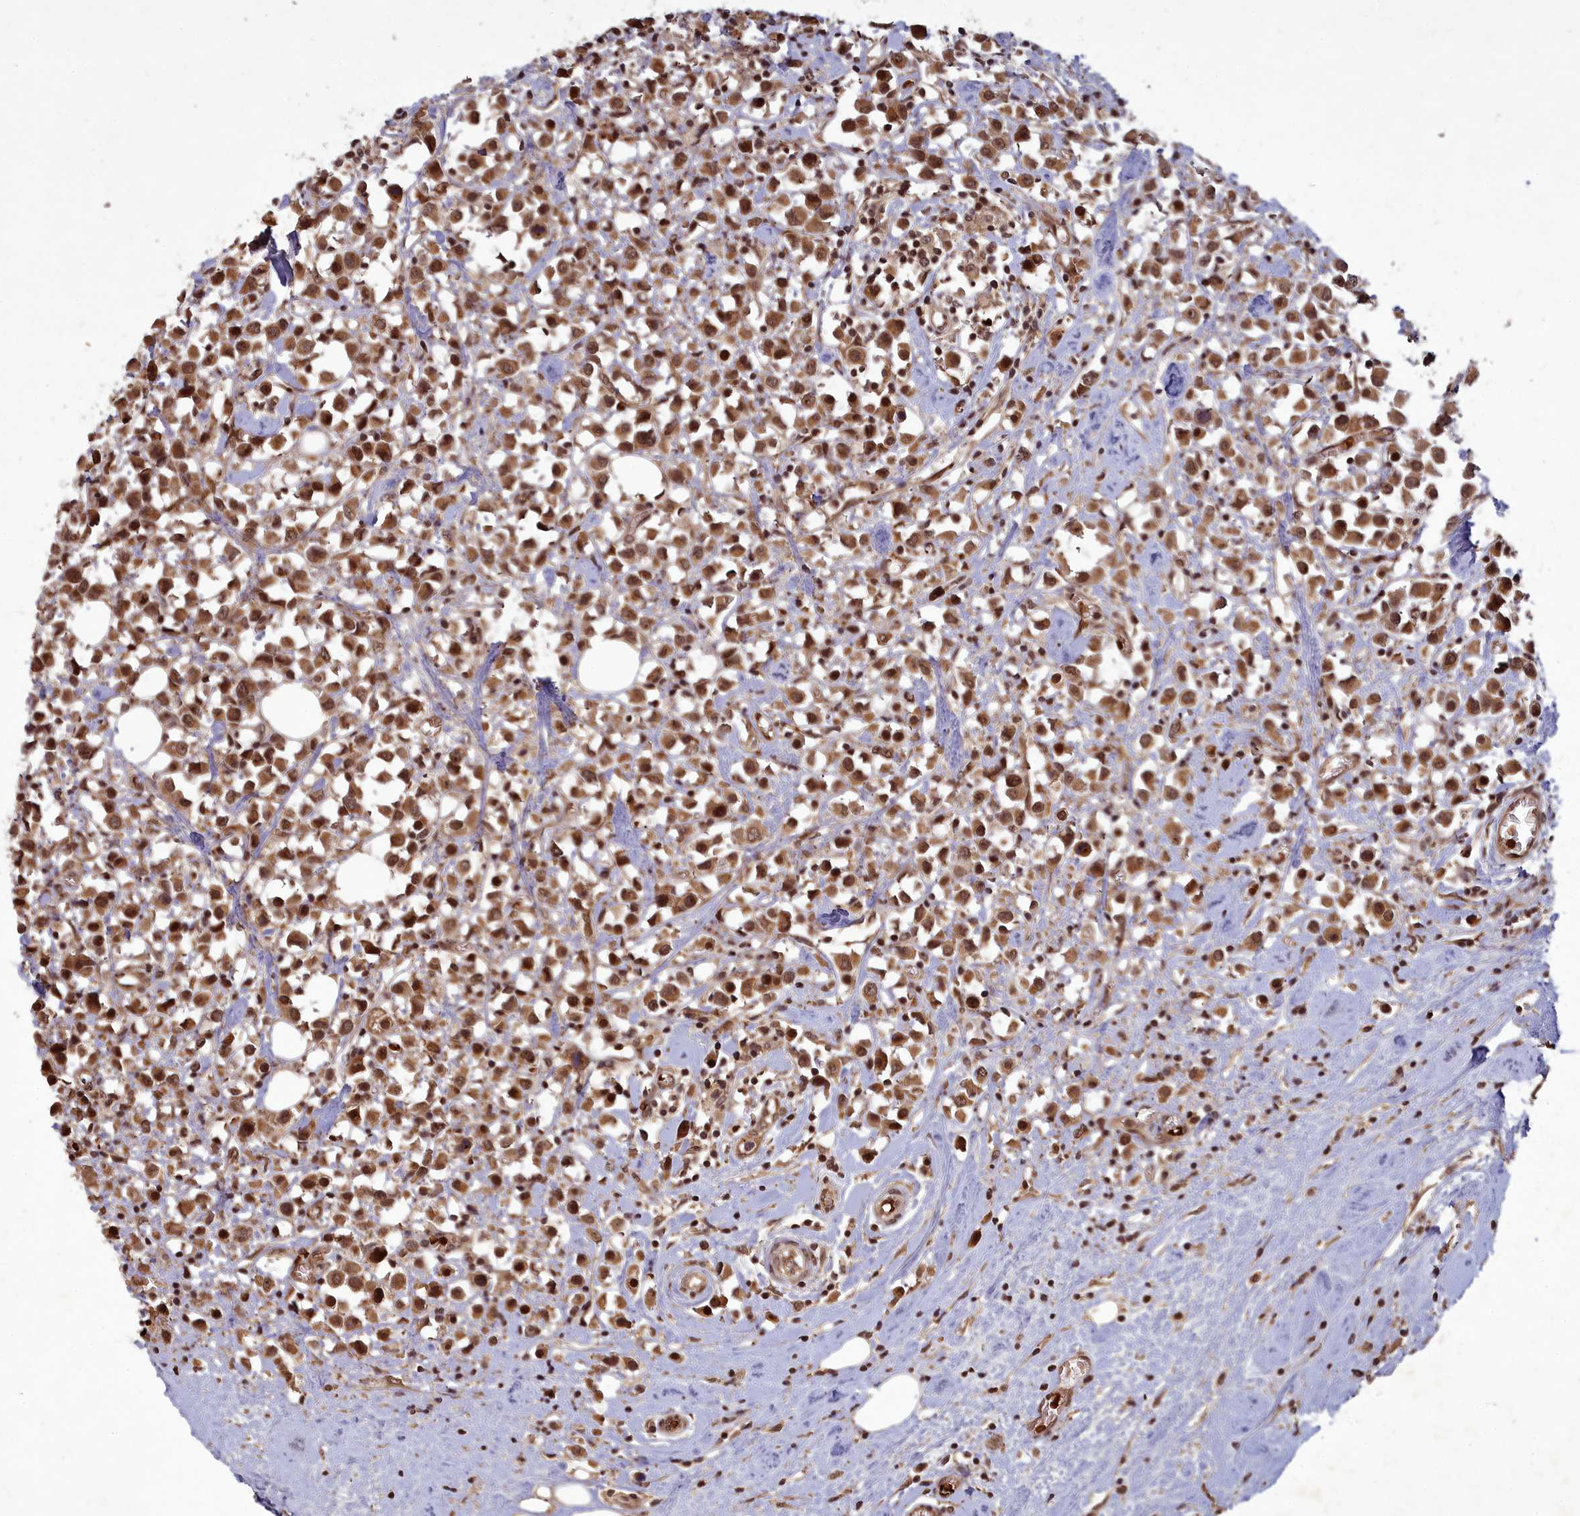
{"staining": {"intensity": "strong", "quantity": ">75%", "location": "cytoplasmic/membranous,nuclear"}, "tissue": "breast cancer", "cell_type": "Tumor cells", "image_type": "cancer", "snomed": [{"axis": "morphology", "description": "Duct carcinoma"}, {"axis": "topography", "description": "Breast"}], "caption": "Immunohistochemistry (IHC) image of breast cancer stained for a protein (brown), which displays high levels of strong cytoplasmic/membranous and nuclear expression in about >75% of tumor cells.", "gene": "SRMS", "patient": {"sex": "female", "age": 61}}